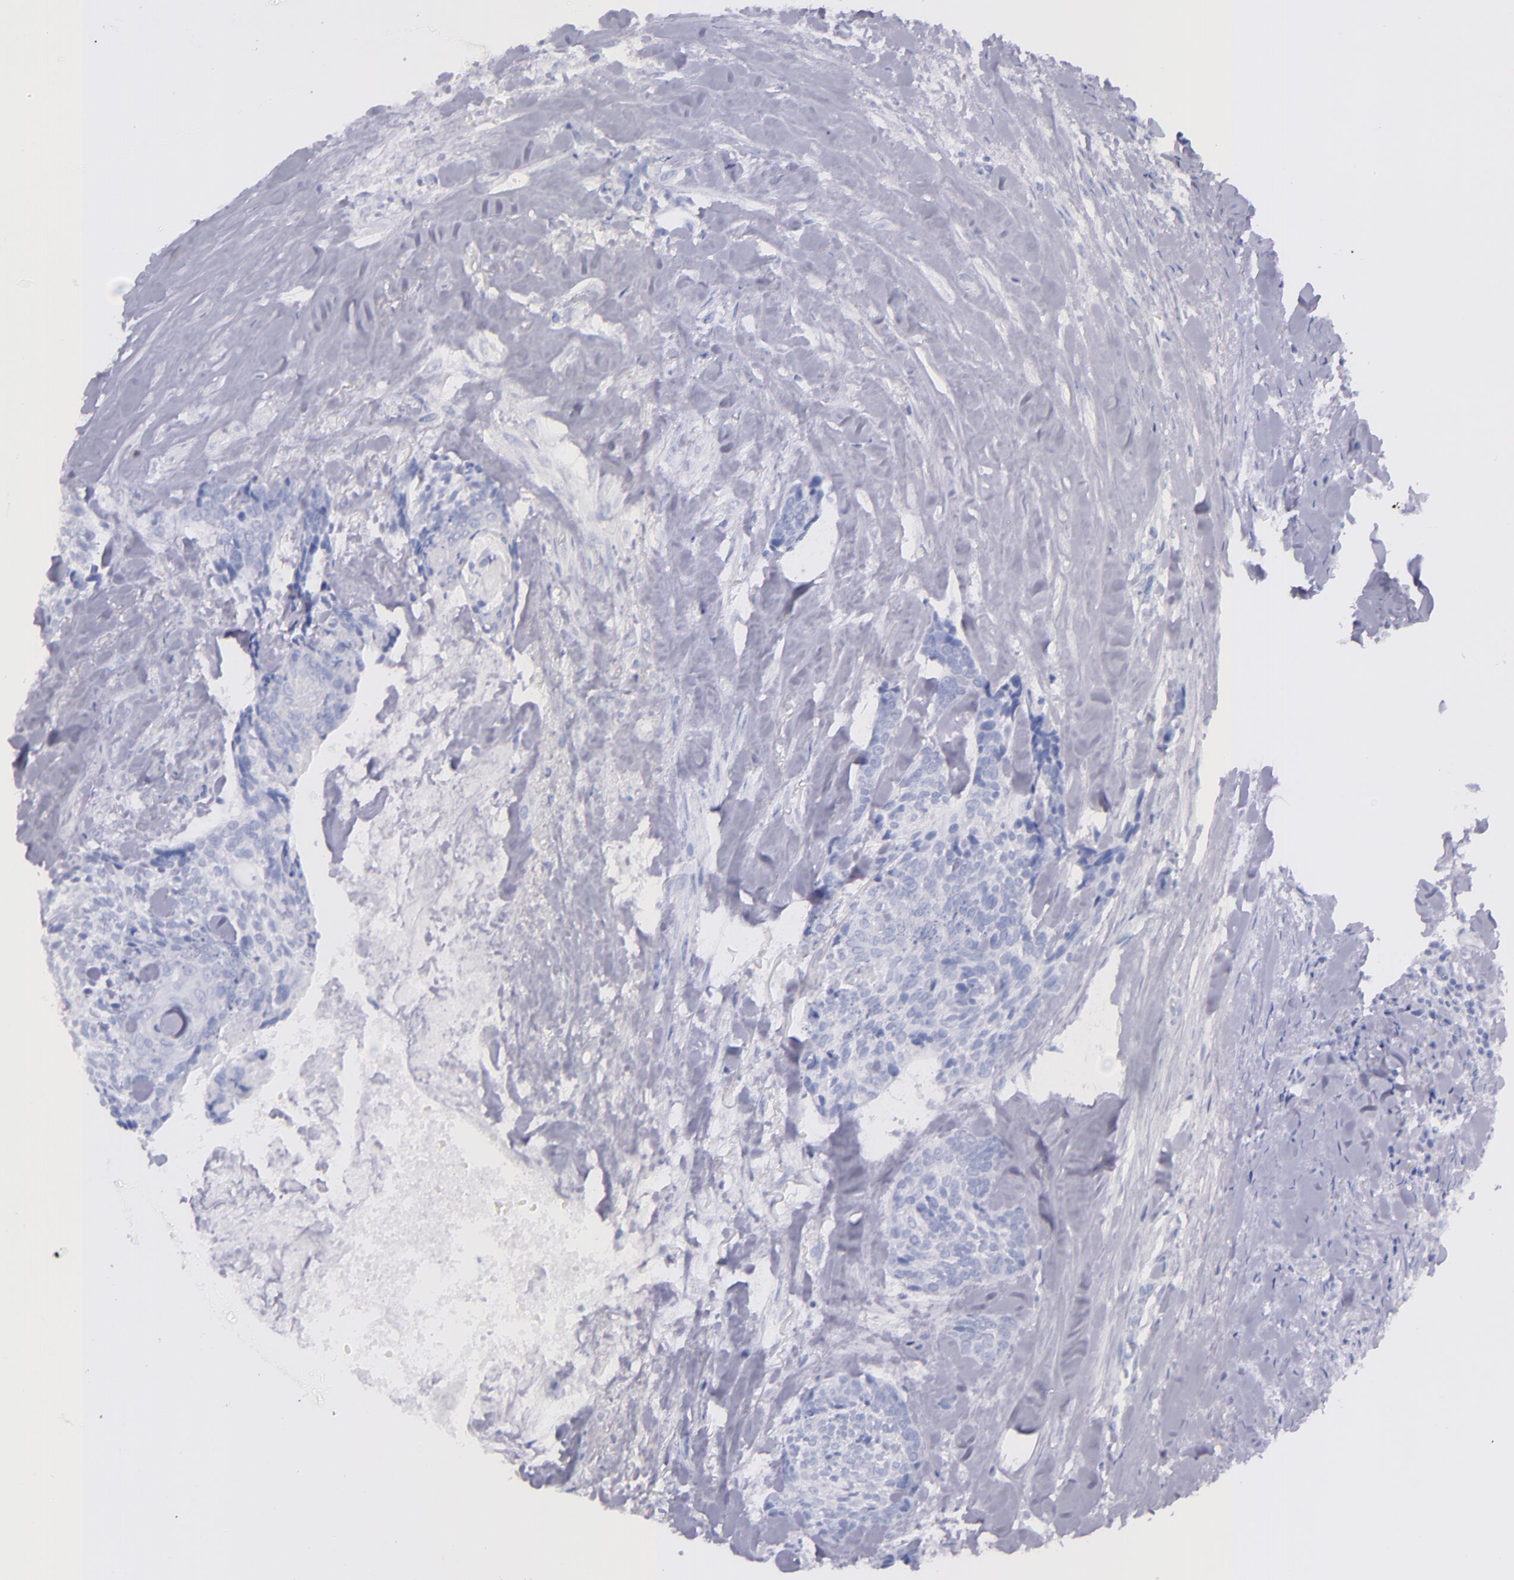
{"staining": {"intensity": "negative", "quantity": "none", "location": "none"}, "tissue": "head and neck cancer", "cell_type": "Tumor cells", "image_type": "cancer", "snomed": [{"axis": "morphology", "description": "Squamous cell carcinoma, NOS"}, {"axis": "topography", "description": "Salivary gland"}, {"axis": "topography", "description": "Head-Neck"}], "caption": "The micrograph reveals no significant positivity in tumor cells of head and neck squamous cell carcinoma.", "gene": "SFTPA2", "patient": {"sex": "male", "age": 70}}